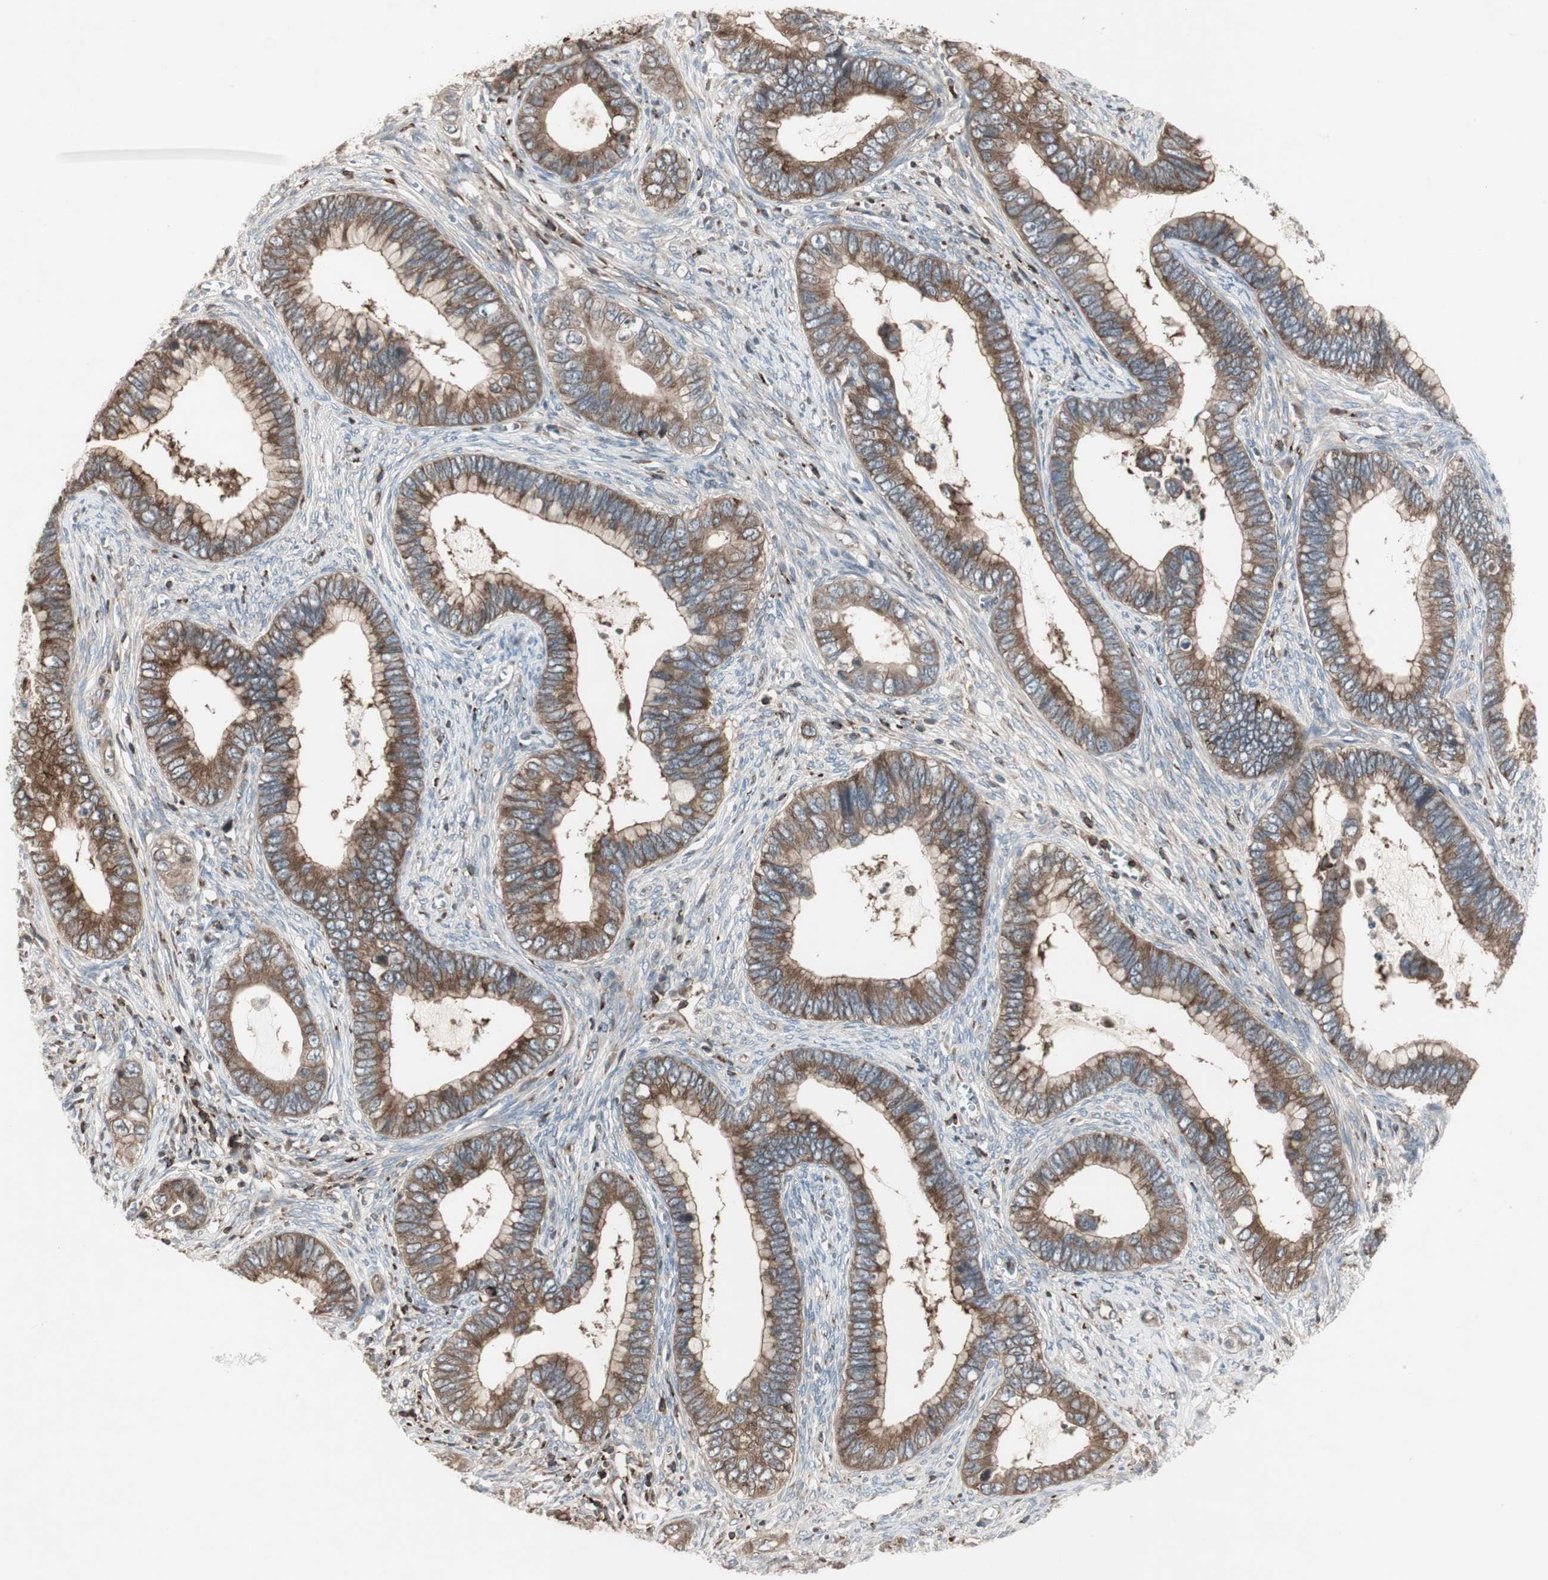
{"staining": {"intensity": "moderate", "quantity": "25%-75%", "location": "cytoplasmic/membranous"}, "tissue": "cervical cancer", "cell_type": "Tumor cells", "image_type": "cancer", "snomed": [{"axis": "morphology", "description": "Adenocarcinoma, NOS"}, {"axis": "topography", "description": "Cervix"}], "caption": "This photomicrograph displays immunohistochemistry (IHC) staining of human cervical cancer (adenocarcinoma), with medium moderate cytoplasmic/membranous expression in approximately 25%-75% of tumor cells.", "gene": "ARHGEF1", "patient": {"sex": "female", "age": 44}}